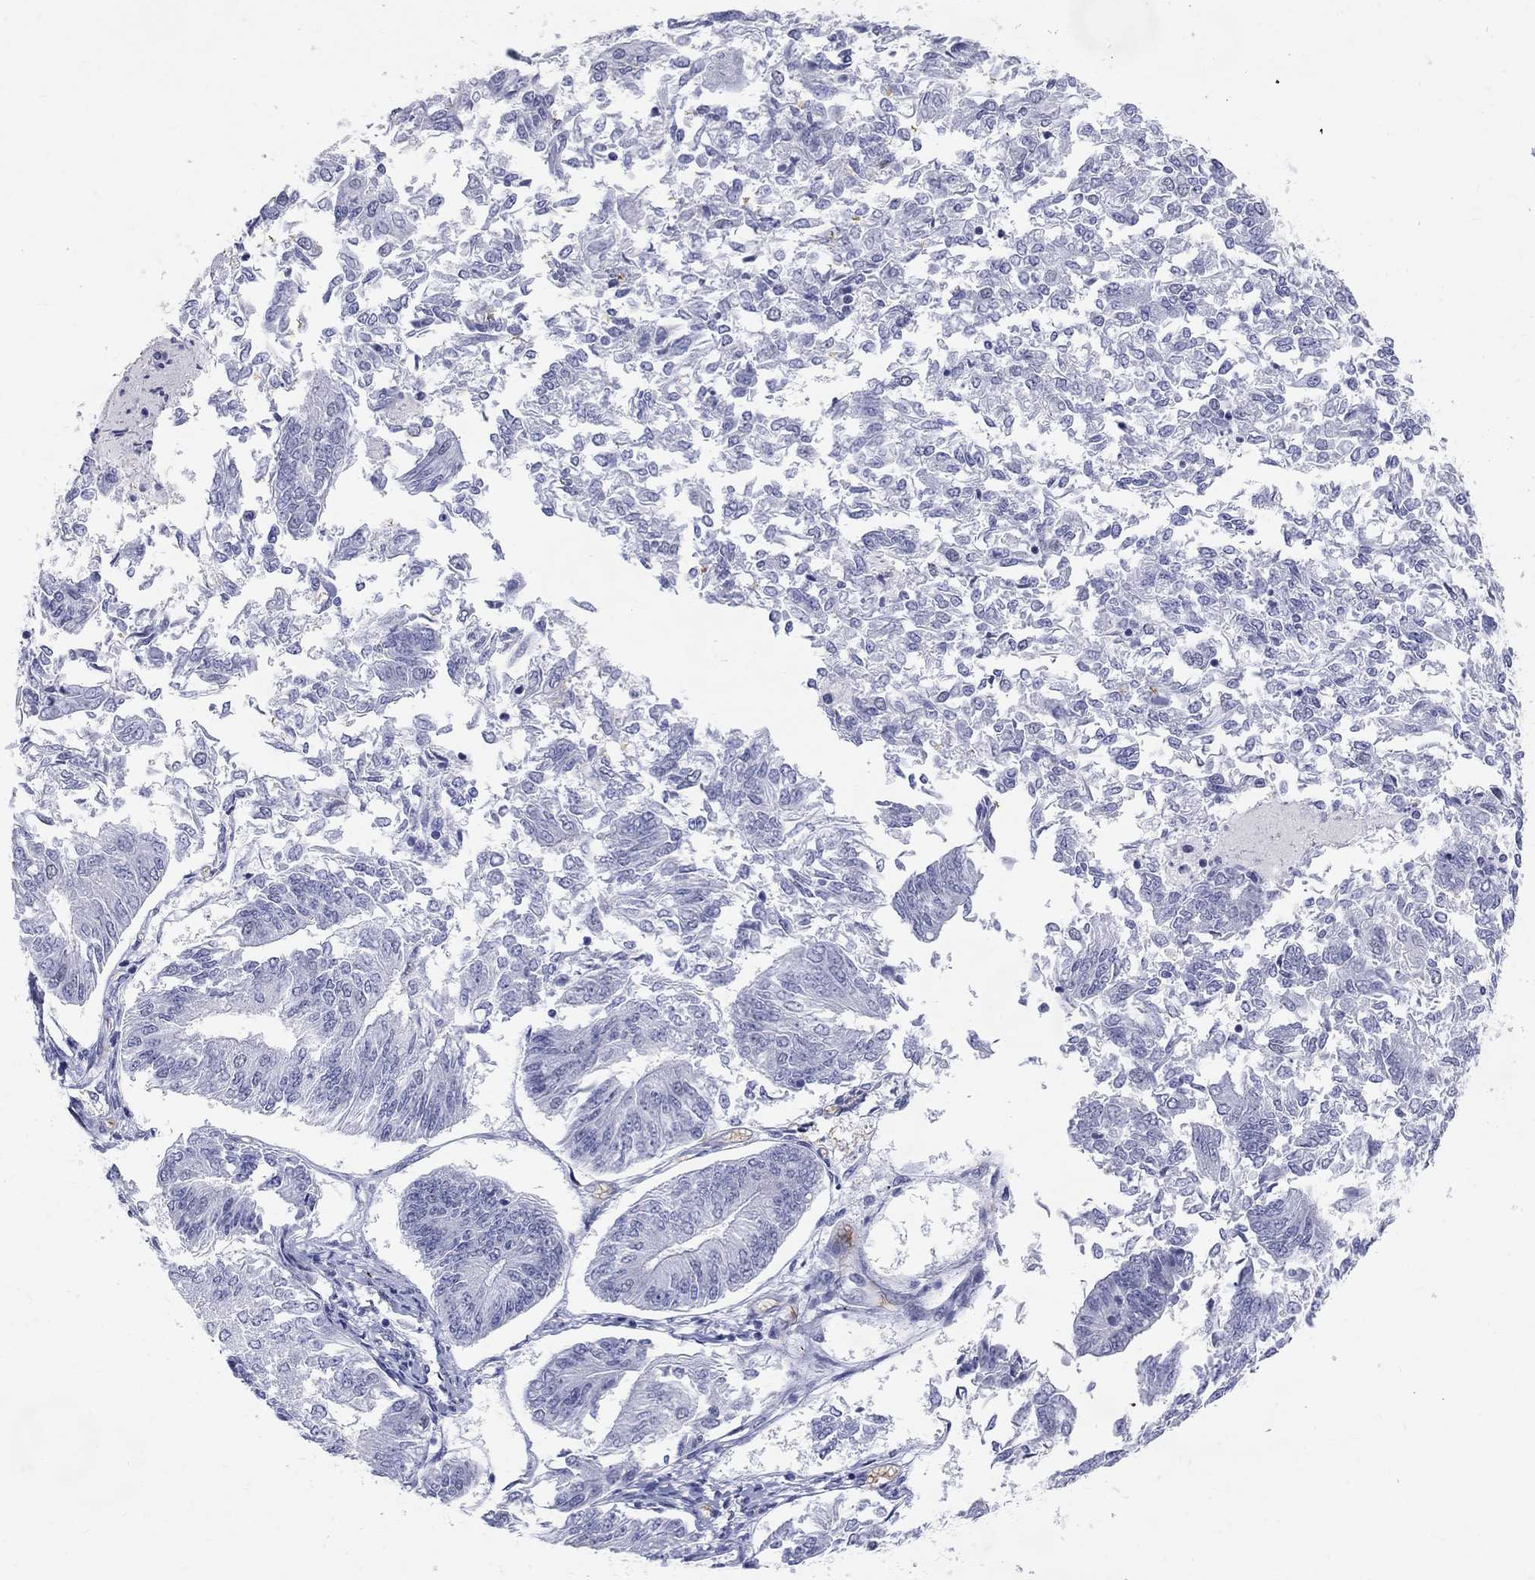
{"staining": {"intensity": "negative", "quantity": "none", "location": "none"}, "tissue": "endometrial cancer", "cell_type": "Tumor cells", "image_type": "cancer", "snomed": [{"axis": "morphology", "description": "Adenocarcinoma, NOS"}, {"axis": "topography", "description": "Endometrium"}], "caption": "Tumor cells are negative for protein expression in human adenocarcinoma (endometrial).", "gene": "DMTN", "patient": {"sex": "female", "age": 58}}